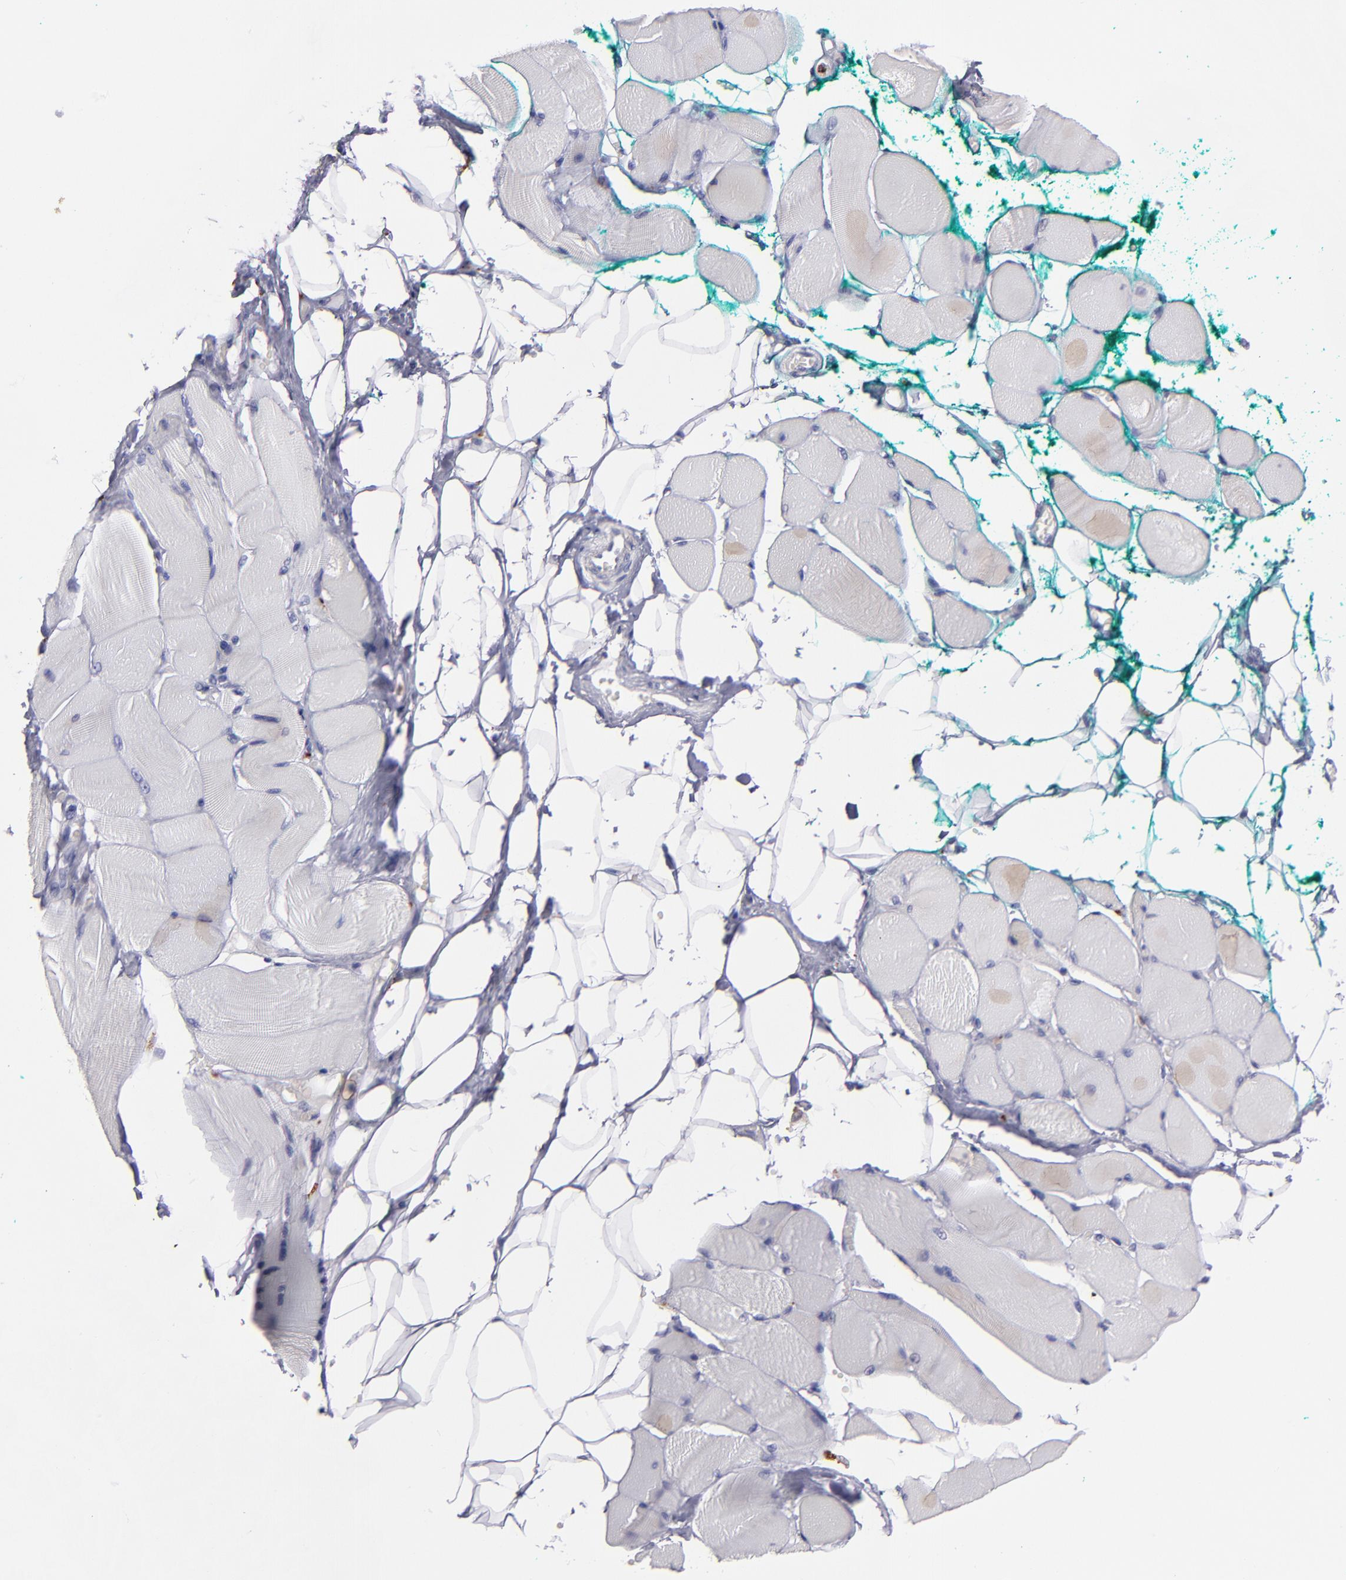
{"staining": {"intensity": "negative", "quantity": "none", "location": "none"}, "tissue": "skeletal muscle", "cell_type": "Myocytes", "image_type": "normal", "snomed": [{"axis": "morphology", "description": "Normal tissue, NOS"}, {"axis": "topography", "description": "Skeletal muscle"}, {"axis": "topography", "description": "Peripheral nerve tissue"}], "caption": "DAB (3,3'-diaminobenzidine) immunohistochemical staining of normal skeletal muscle exhibits no significant positivity in myocytes. (Immunohistochemistry, brightfield microscopy, high magnification).", "gene": "CTSS", "patient": {"sex": "female", "age": 84}}